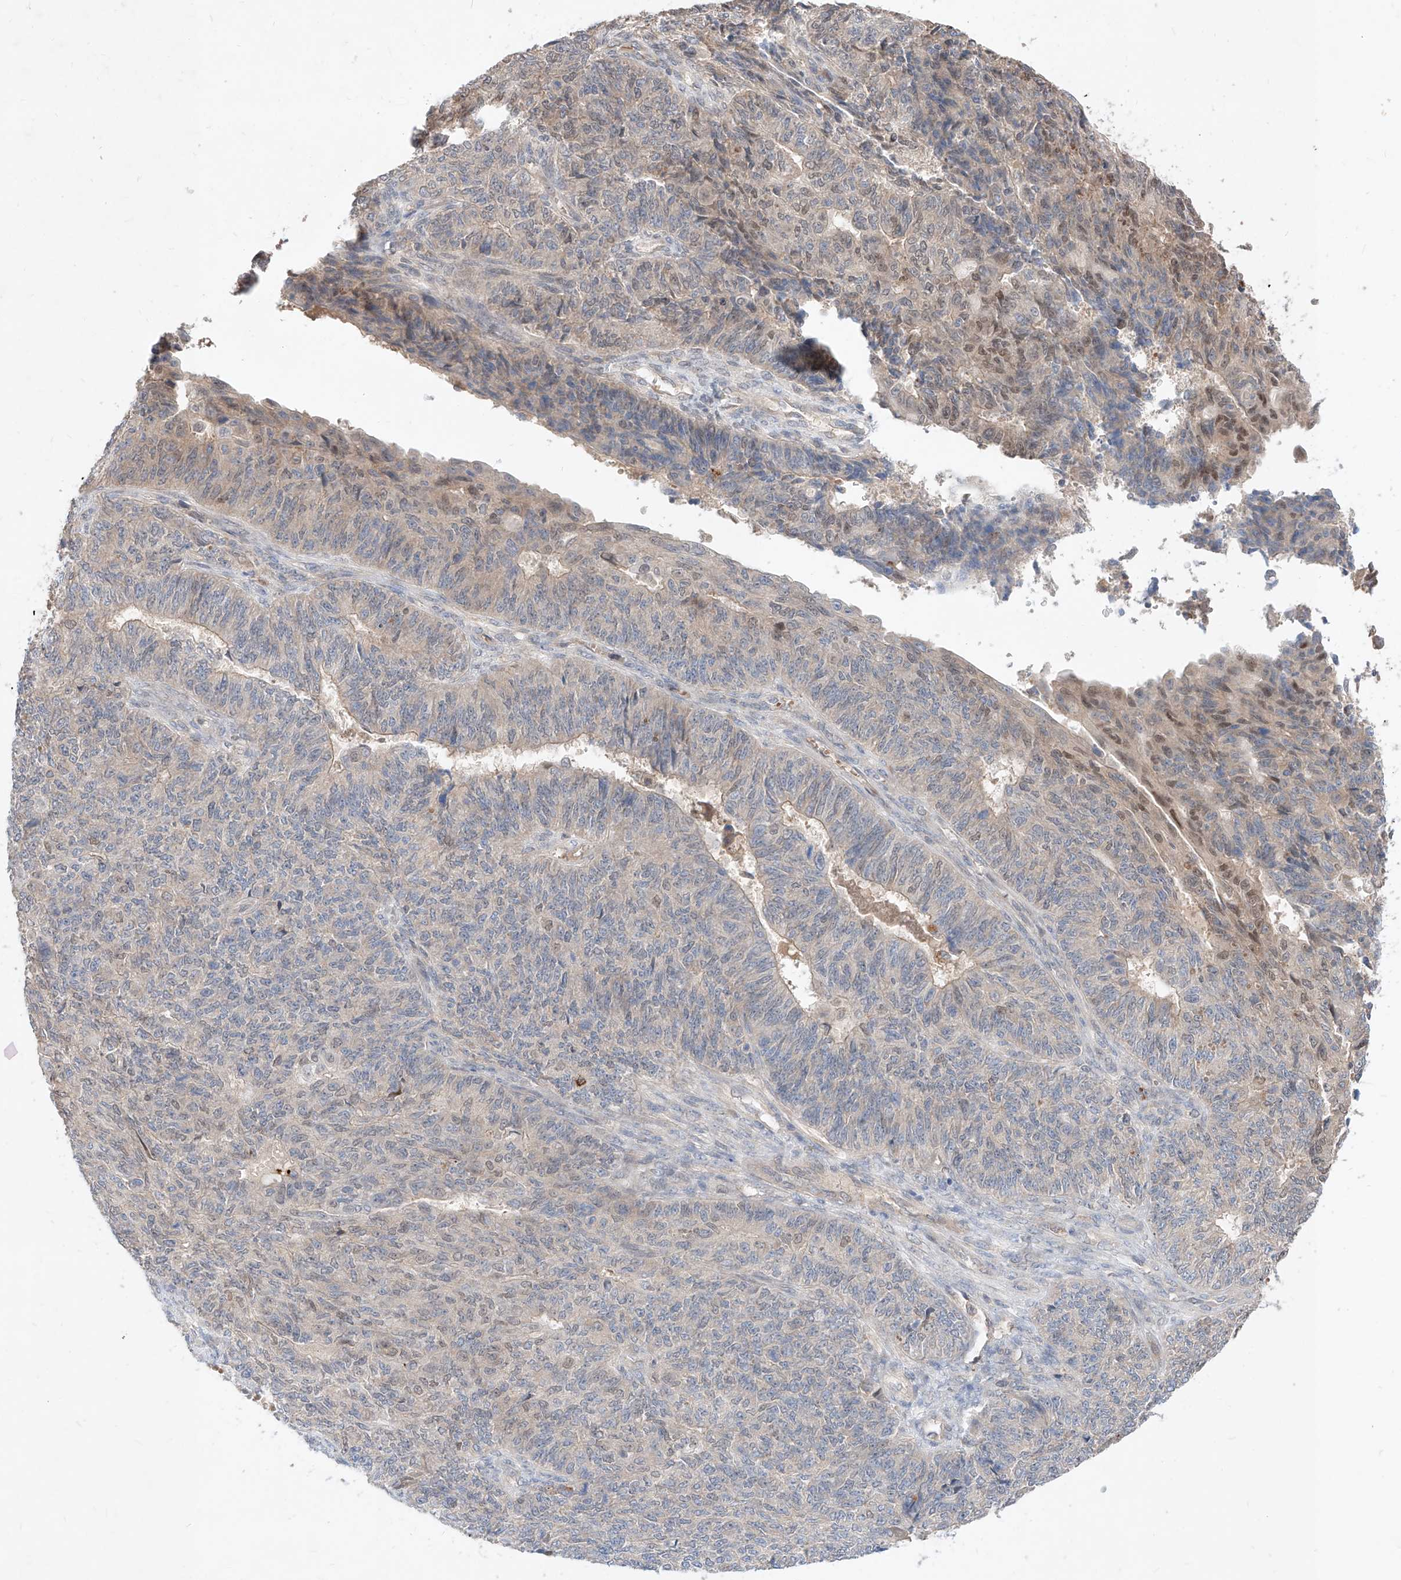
{"staining": {"intensity": "weak", "quantity": "<25%", "location": "cytoplasmic/membranous,nuclear"}, "tissue": "endometrial cancer", "cell_type": "Tumor cells", "image_type": "cancer", "snomed": [{"axis": "morphology", "description": "Adenocarcinoma, NOS"}, {"axis": "topography", "description": "Endometrium"}], "caption": "Adenocarcinoma (endometrial) was stained to show a protein in brown. There is no significant expression in tumor cells. (Stains: DAB (3,3'-diaminobenzidine) immunohistochemistry with hematoxylin counter stain, Microscopy: brightfield microscopy at high magnification).", "gene": "TSNAX", "patient": {"sex": "female", "age": 32}}